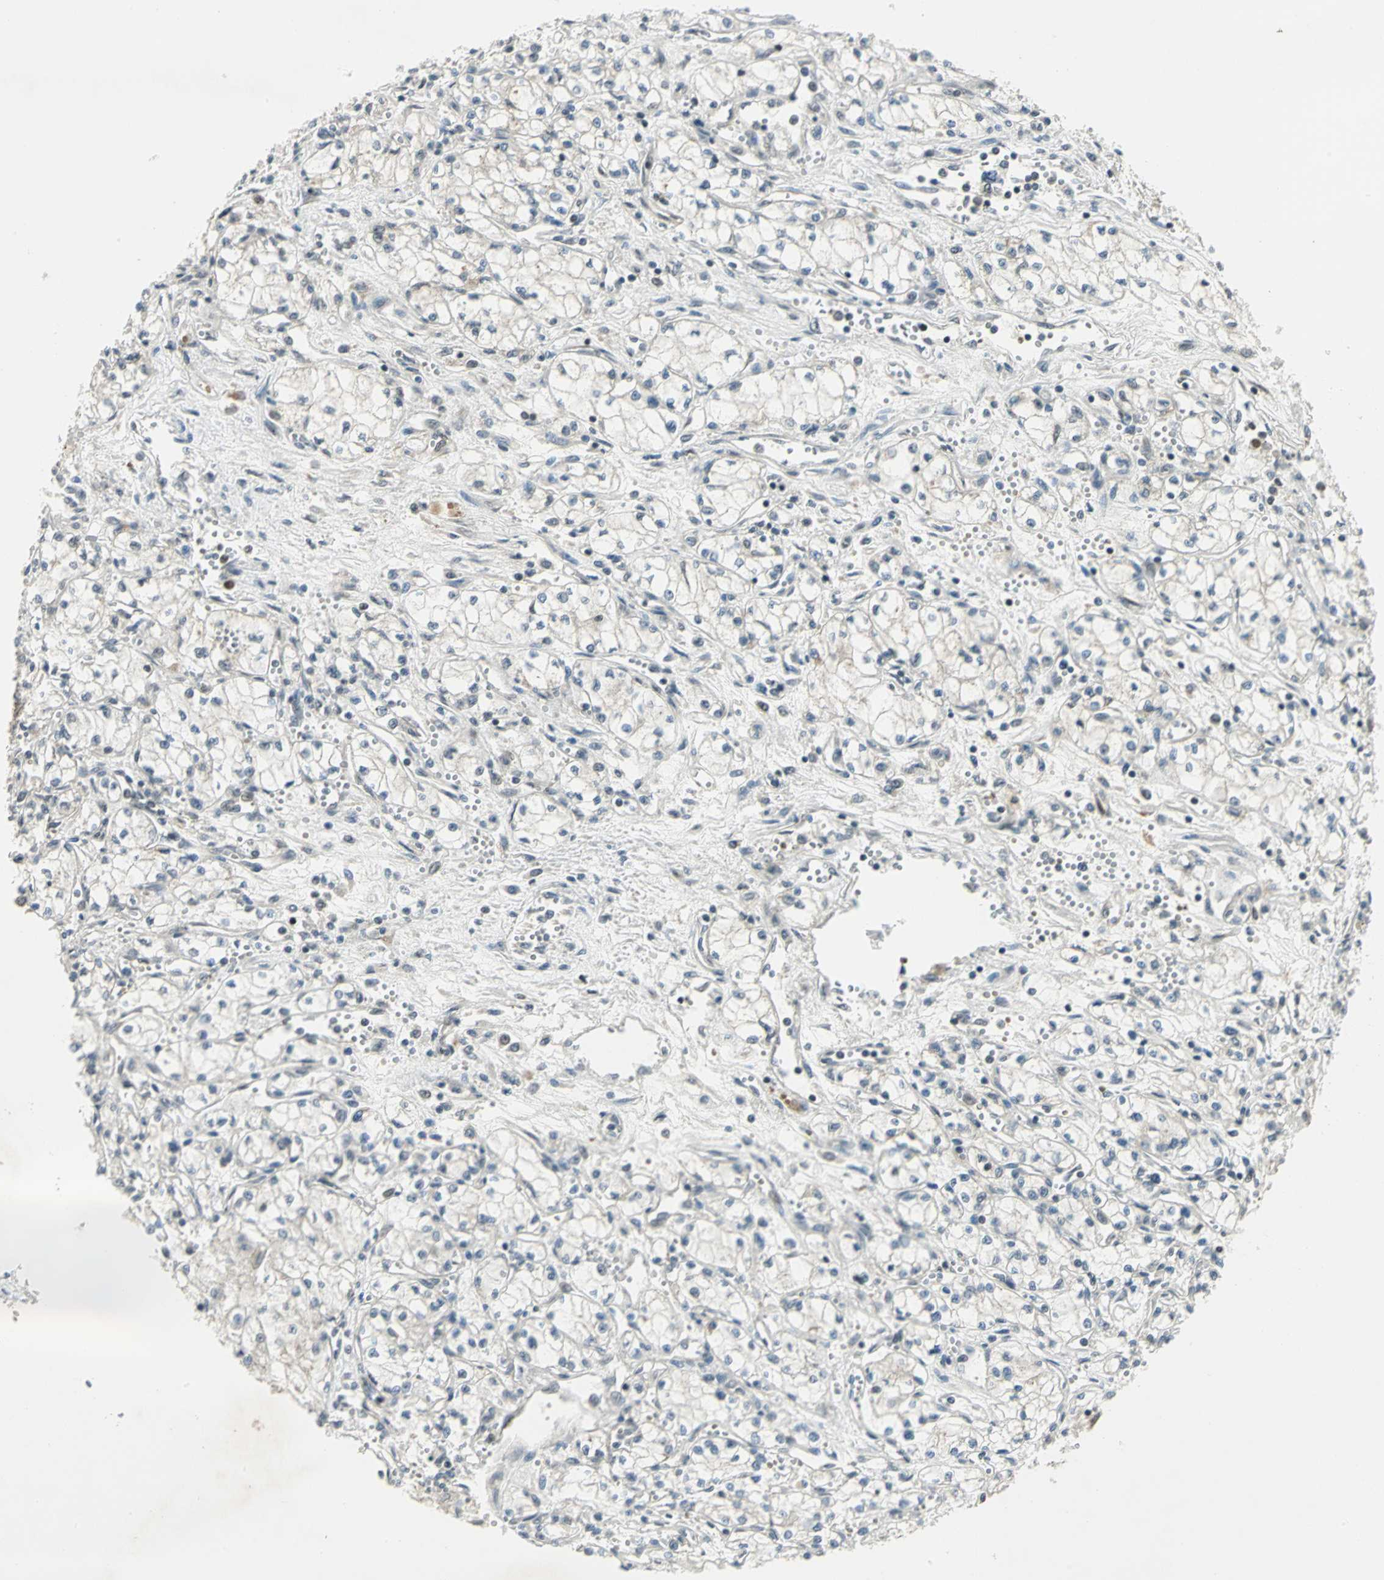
{"staining": {"intensity": "negative", "quantity": "none", "location": "none"}, "tissue": "renal cancer", "cell_type": "Tumor cells", "image_type": "cancer", "snomed": [{"axis": "morphology", "description": "Normal tissue, NOS"}, {"axis": "morphology", "description": "Adenocarcinoma, NOS"}, {"axis": "topography", "description": "Kidney"}], "caption": "The photomicrograph shows no significant positivity in tumor cells of renal cancer.", "gene": "RAD17", "patient": {"sex": "male", "age": 59}}